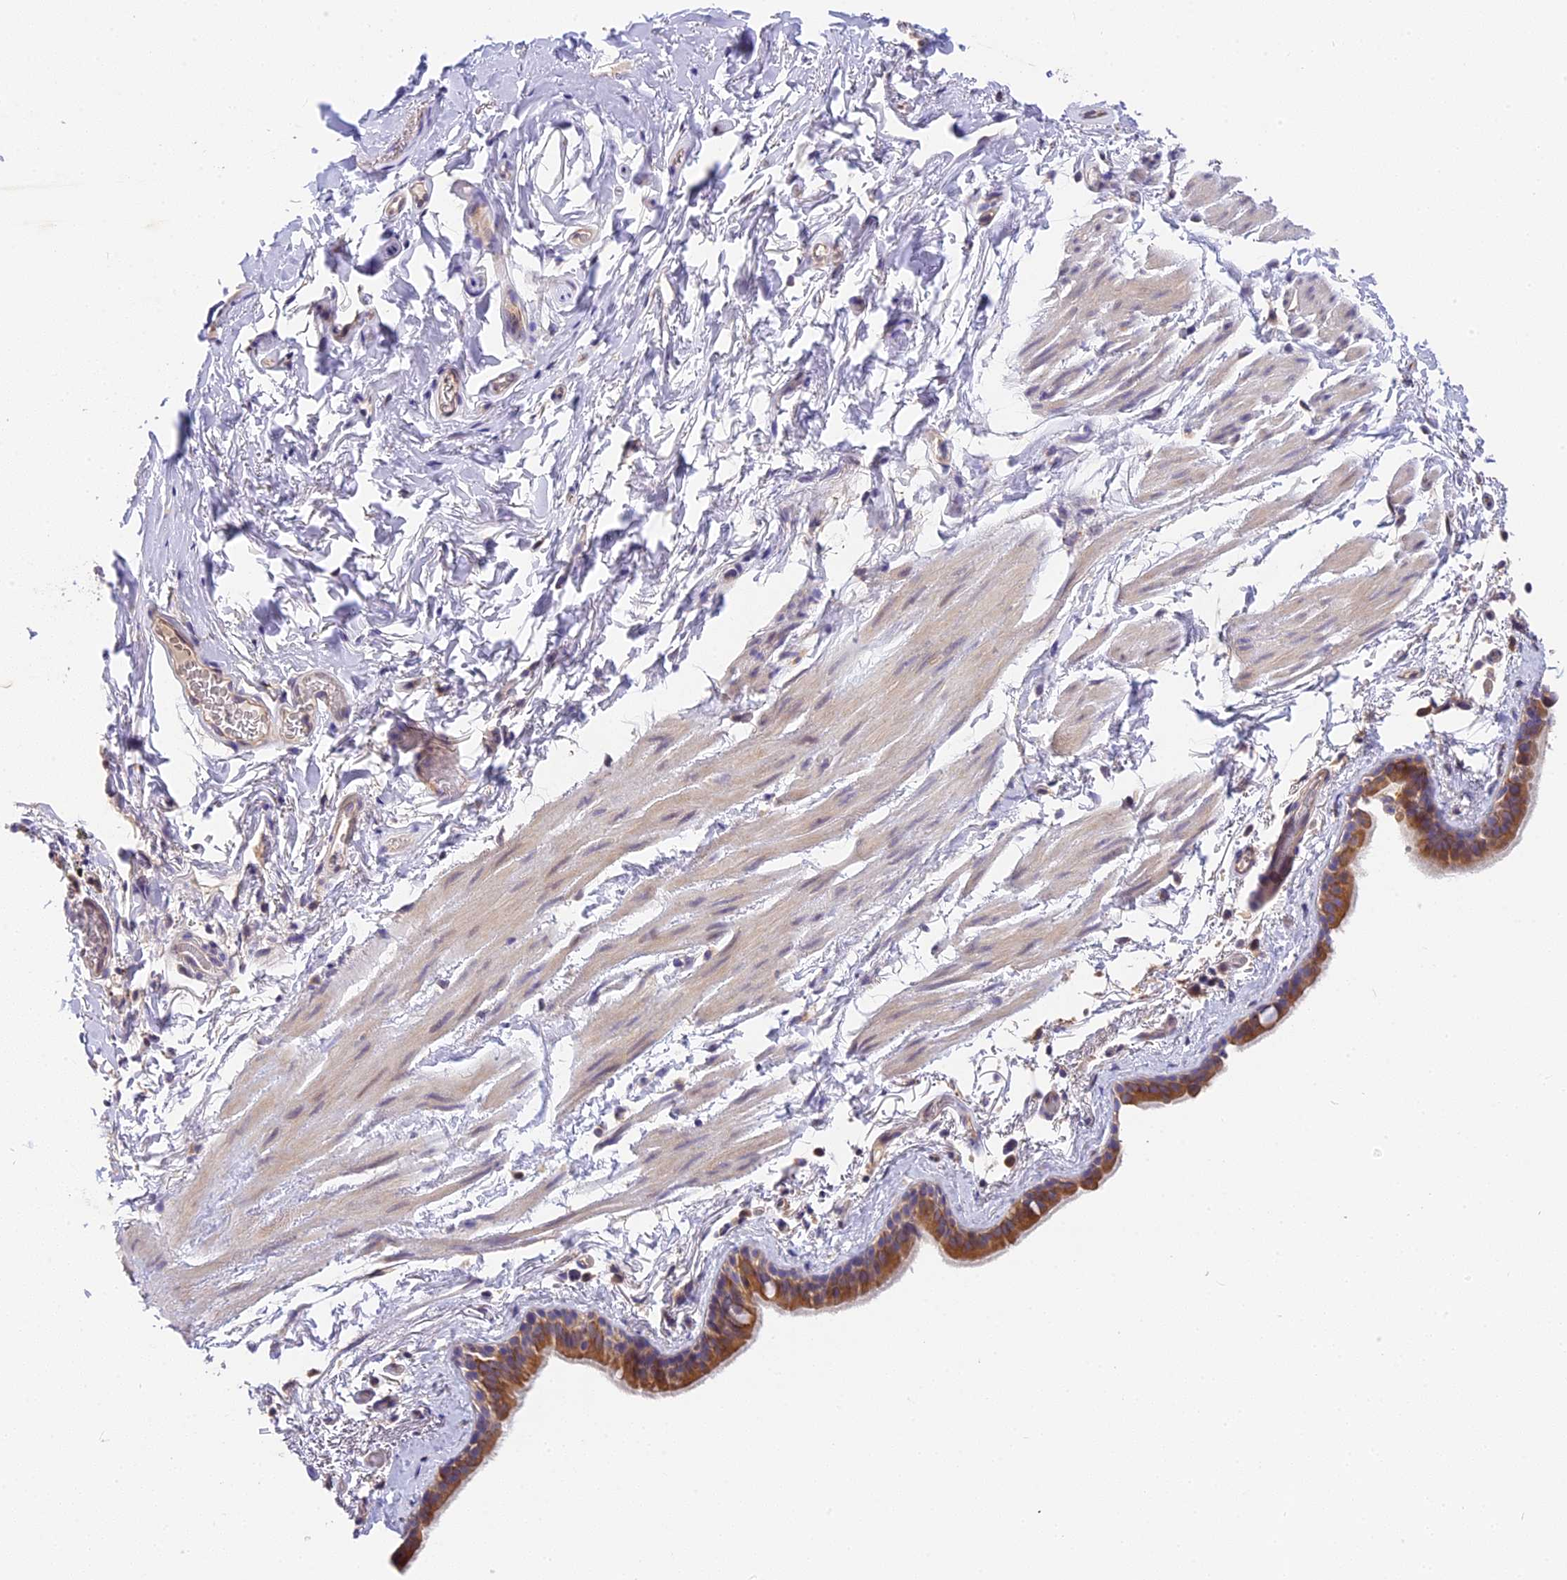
{"staining": {"intensity": "strong", "quantity": ">75%", "location": "cytoplasmic/membranous"}, "tissue": "bronchus", "cell_type": "Respiratory epithelial cells", "image_type": "normal", "snomed": [{"axis": "morphology", "description": "Normal tissue, NOS"}, {"axis": "topography", "description": "Cartilage tissue"}], "caption": "Human bronchus stained with a brown dye shows strong cytoplasmic/membranous positive positivity in approximately >75% of respiratory epithelial cells.", "gene": "BSCL2", "patient": {"sex": "male", "age": 63}}